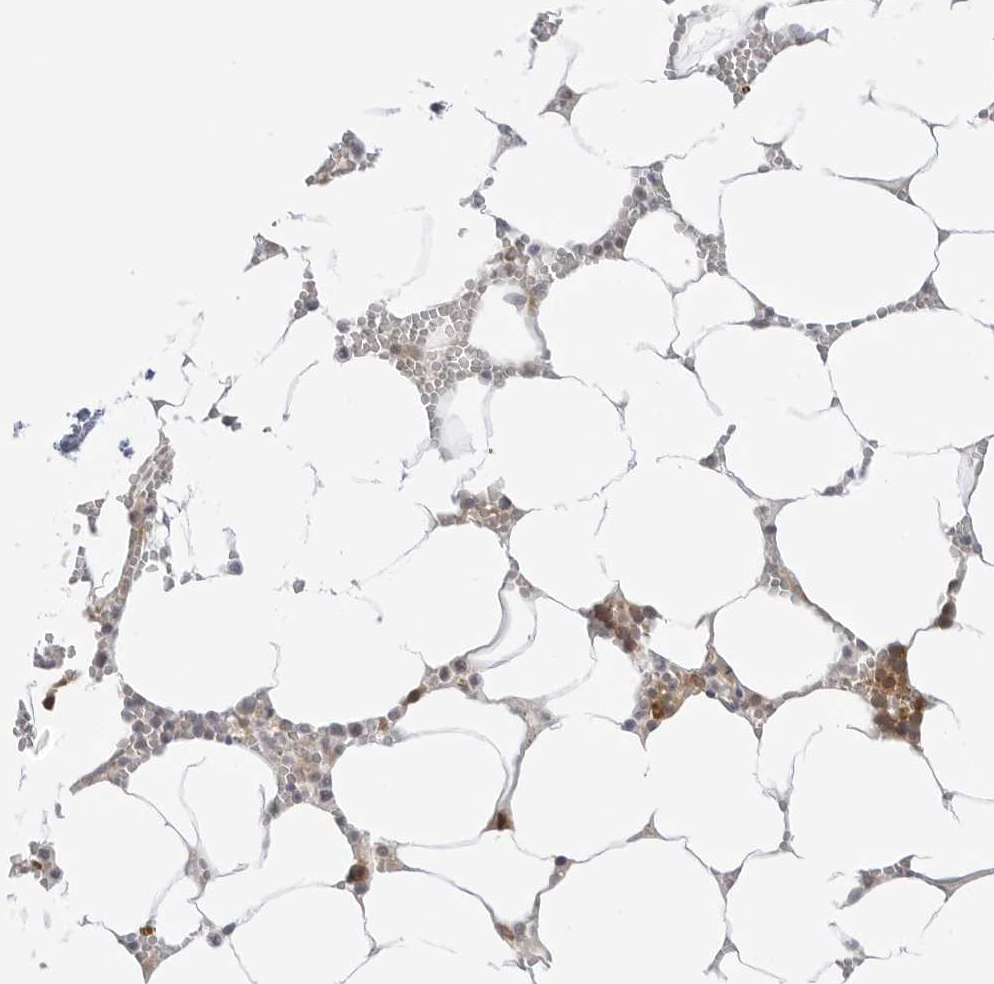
{"staining": {"intensity": "strong", "quantity": "25%-75%", "location": "cytoplasmic/membranous"}, "tissue": "bone marrow", "cell_type": "Hematopoietic cells", "image_type": "normal", "snomed": [{"axis": "morphology", "description": "Normal tissue, NOS"}, {"axis": "topography", "description": "Bone marrow"}], "caption": "Bone marrow stained with immunohistochemistry shows strong cytoplasmic/membranous staining in about 25%-75% of hematopoietic cells.", "gene": "NUDC", "patient": {"sex": "male", "age": 70}}